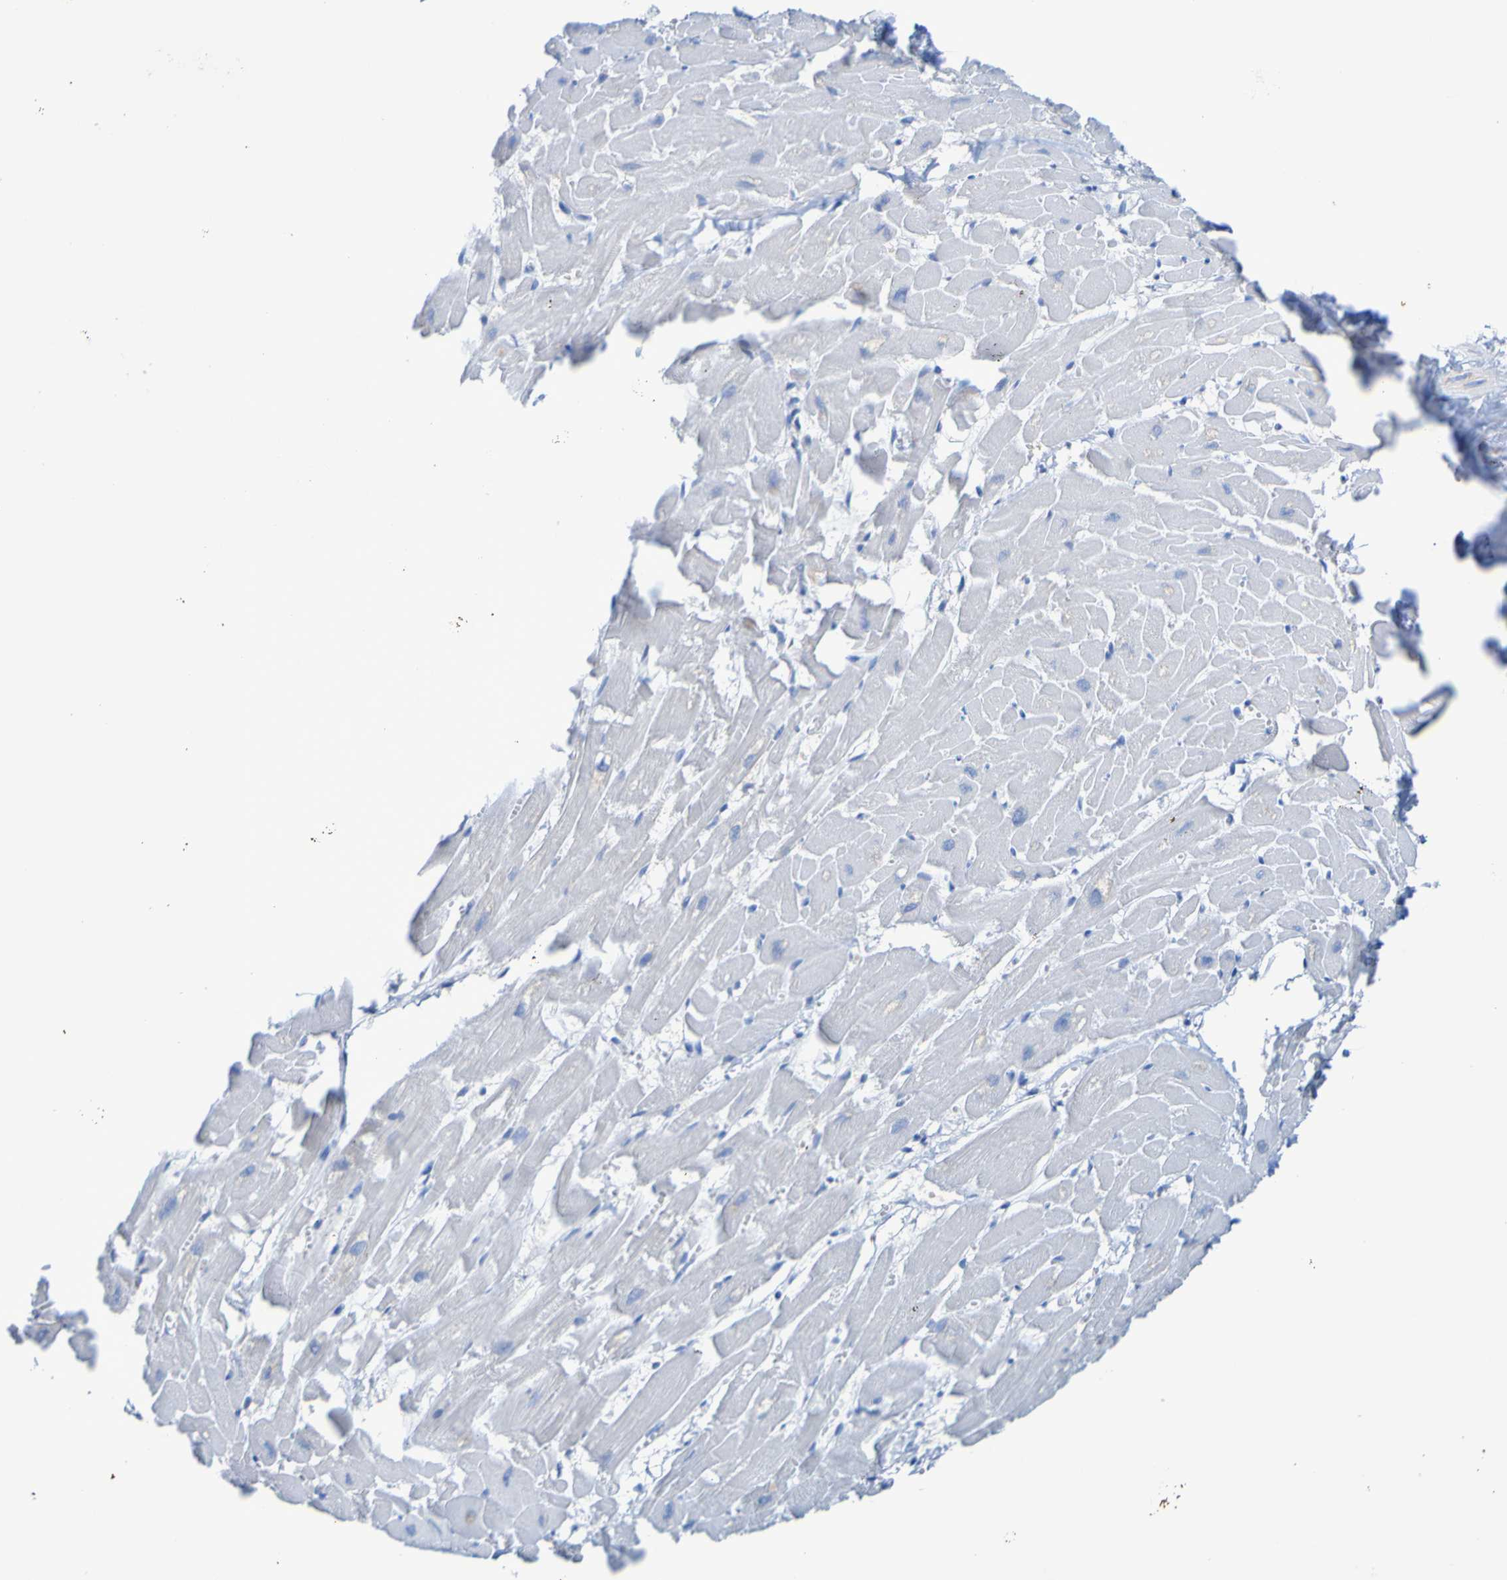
{"staining": {"intensity": "negative", "quantity": "none", "location": "none"}, "tissue": "heart muscle", "cell_type": "Cardiomyocytes", "image_type": "normal", "snomed": [{"axis": "morphology", "description": "Normal tissue, NOS"}, {"axis": "topography", "description": "Heart"}], "caption": "The histopathology image shows no significant positivity in cardiomyocytes of heart muscle. (DAB (3,3'-diaminobenzidine) immunohistochemistry (IHC), high magnification).", "gene": "ACMSD", "patient": {"sex": "female", "age": 19}}